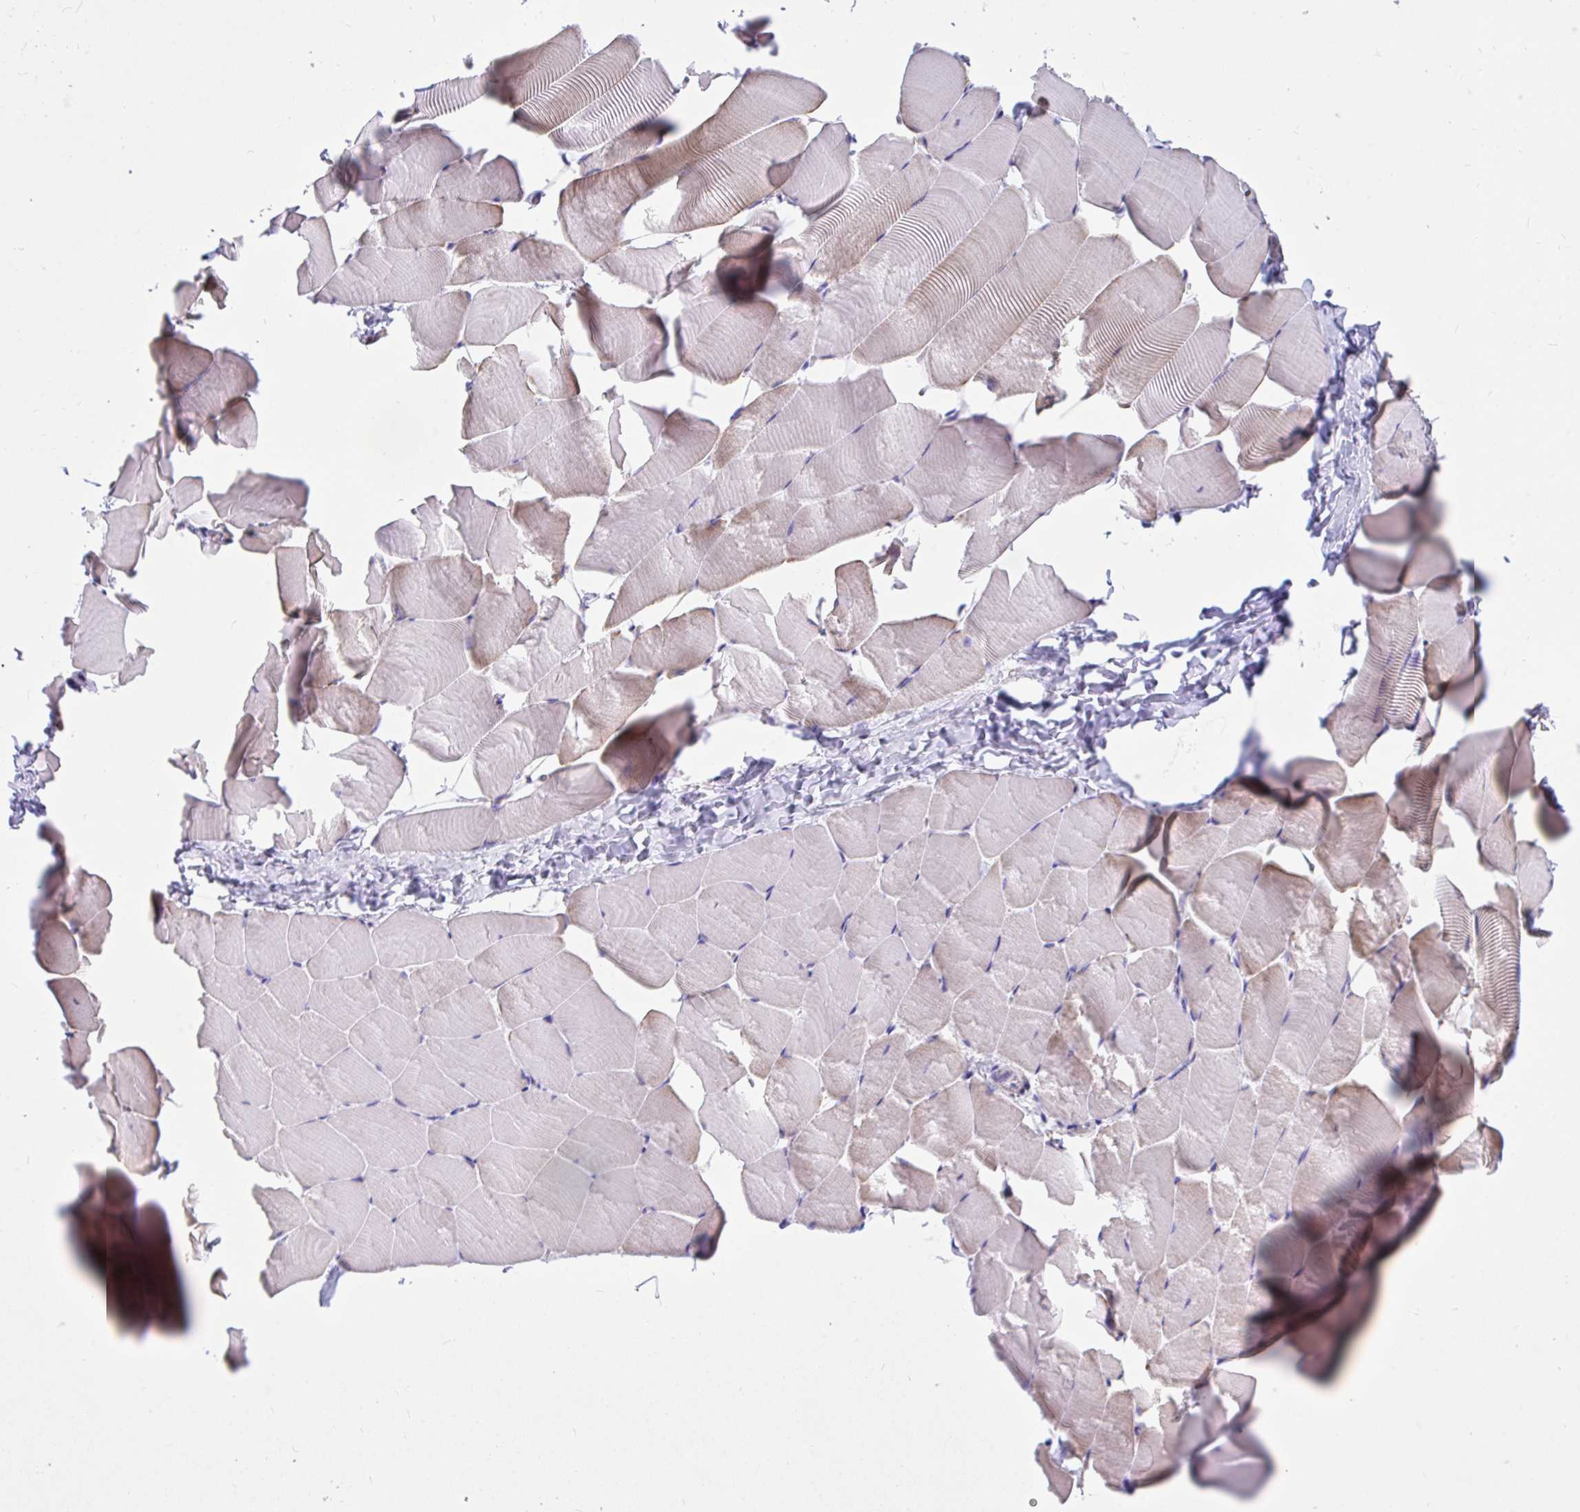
{"staining": {"intensity": "weak", "quantity": "<25%", "location": "cytoplasmic/membranous"}, "tissue": "skeletal muscle", "cell_type": "Myocytes", "image_type": "normal", "snomed": [{"axis": "morphology", "description": "Normal tissue, NOS"}, {"axis": "topography", "description": "Skeletal muscle"}], "caption": "Immunohistochemistry histopathology image of benign skeletal muscle: skeletal muscle stained with DAB shows no significant protein expression in myocytes.", "gene": "OR13A1", "patient": {"sex": "male", "age": 25}}